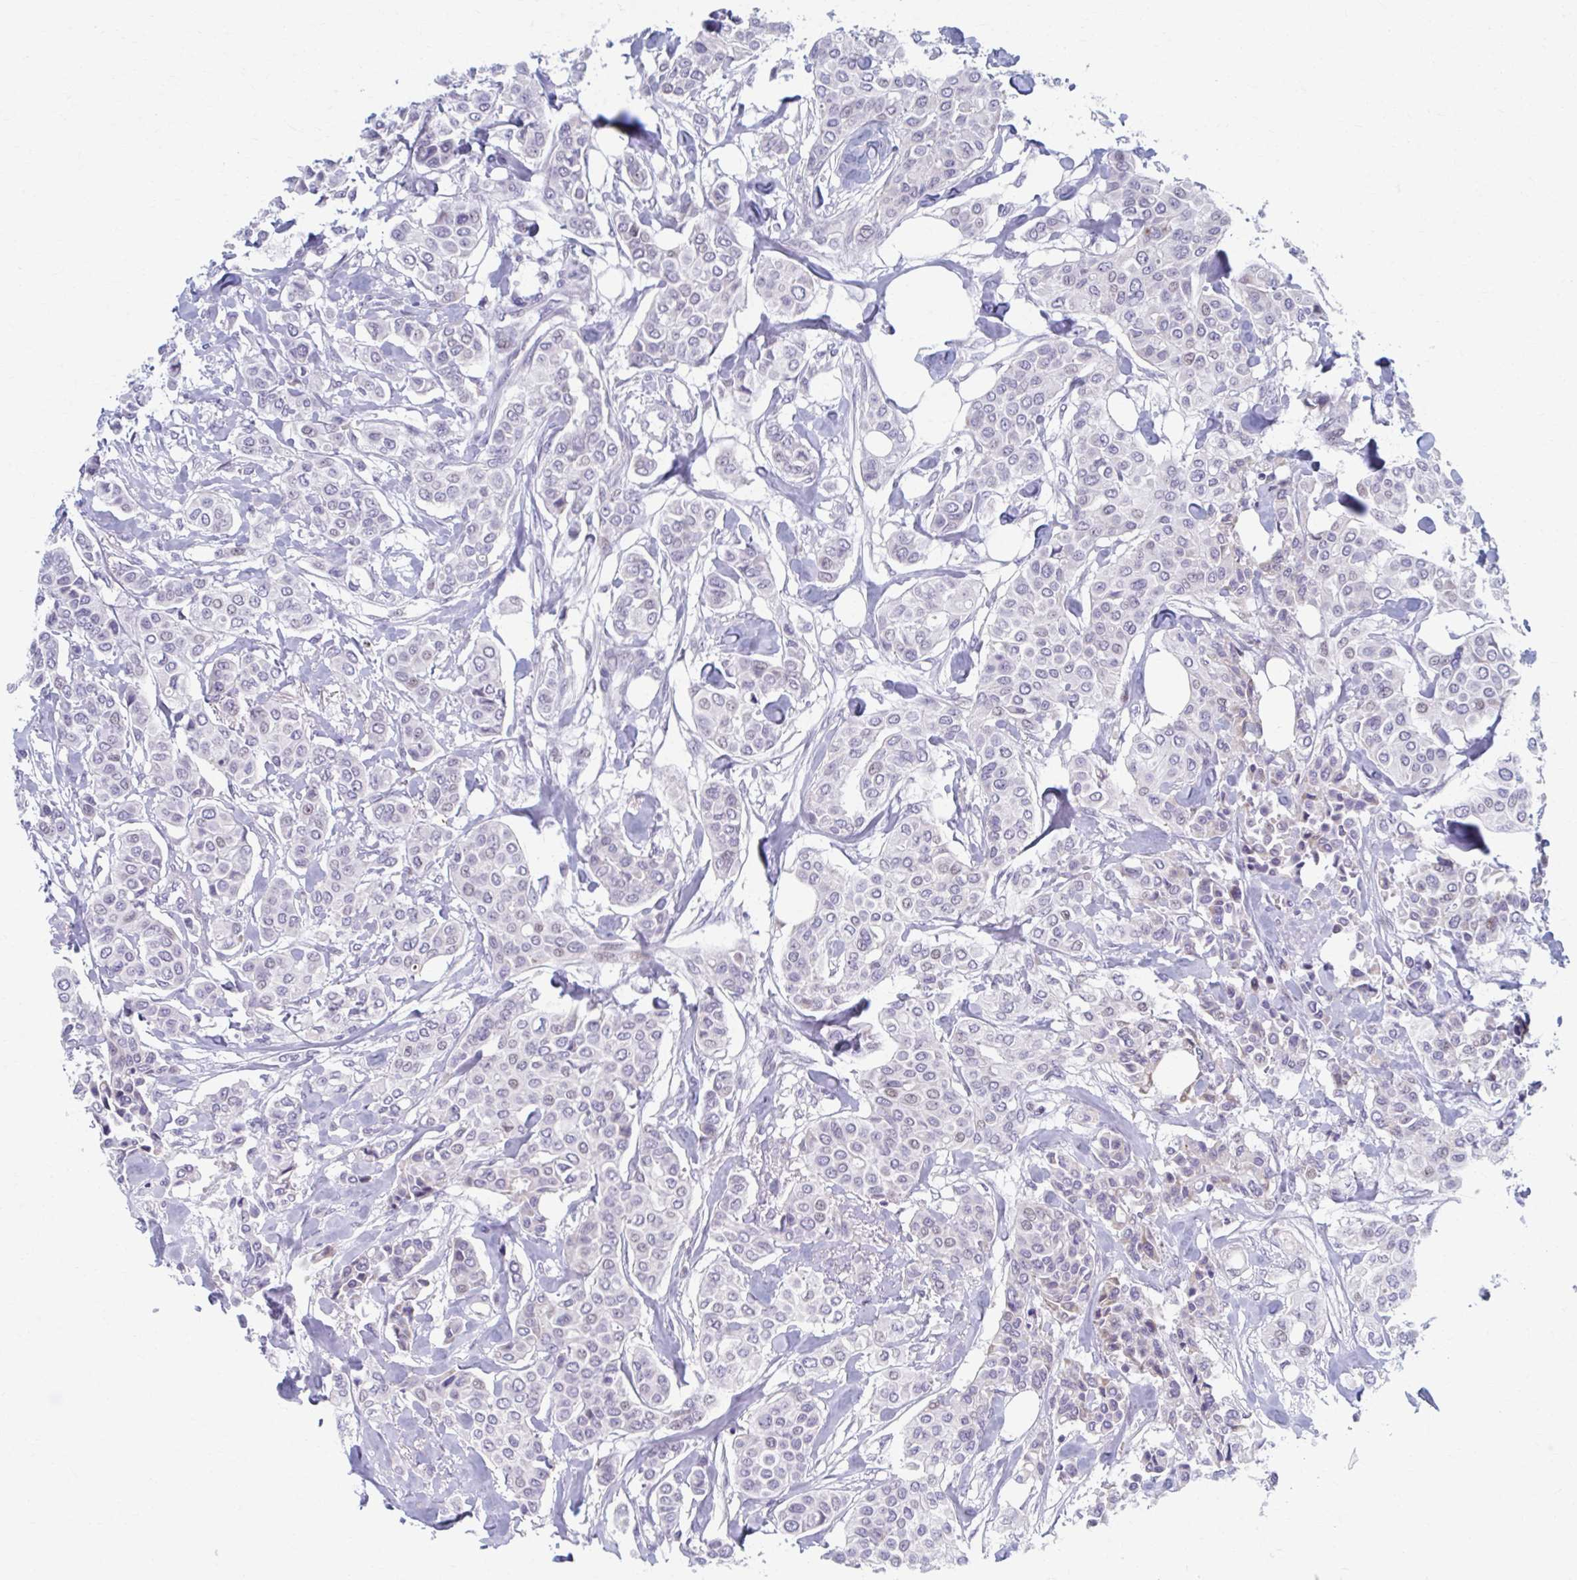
{"staining": {"intensity": "negative", "quantity": "none", "location": "none"}, "tissue": "breast cancer", "cell_type": "Tumor cells", "image_type": "cancer", "snomed": [{"axis": "morphology", "description": "Lobular carcinoma"}, {"axis": "topography", "description": "Breast"}], "caption": "Immunohistochemistry photomicrograph of human breast cancer (lobular carcinoma) stained for a protein (brown), which demonstrates no expression in tumor cells.", "gene": "ABHD16B", "patient": {"sex": "female", "age": 51}}